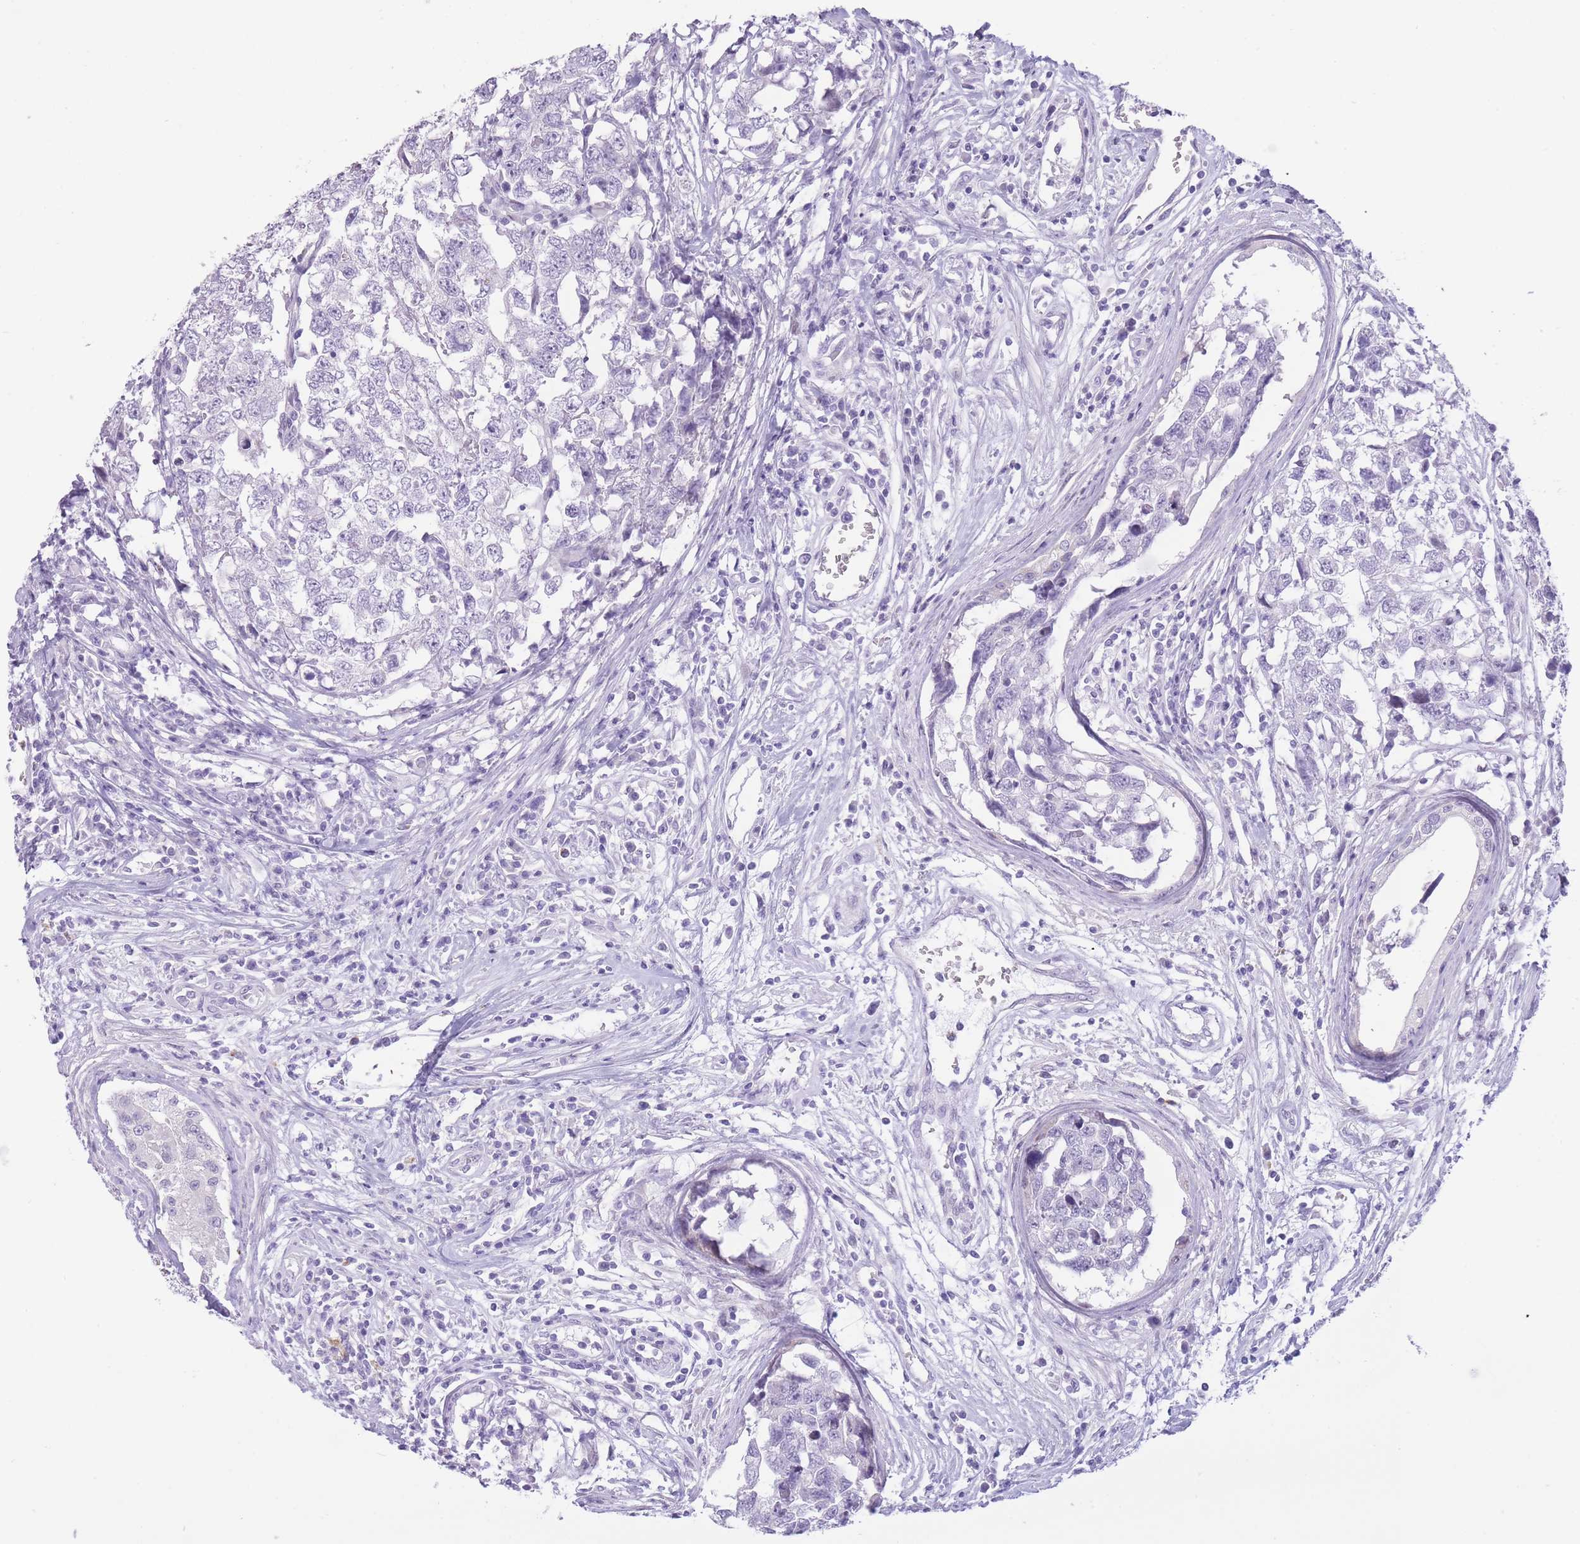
{"staining": {"intensity": "negative", "quantity": "none", "location": "none"}, "tissue": "testis cancer", "cell_type": "Tumor cells", "image_type": "cancer", "snomed": [{"axis": "morphology", "description": "Carcinoma, Embryonal, NOS"}, {"axis": "topography", "description": "Testis"}], "caption": "The micrograph reveals no significant expression in tumor cells of testis embryonal carcinoma.", "gene": "WDR70", "patient": {"sex": "male", "age": 22}}